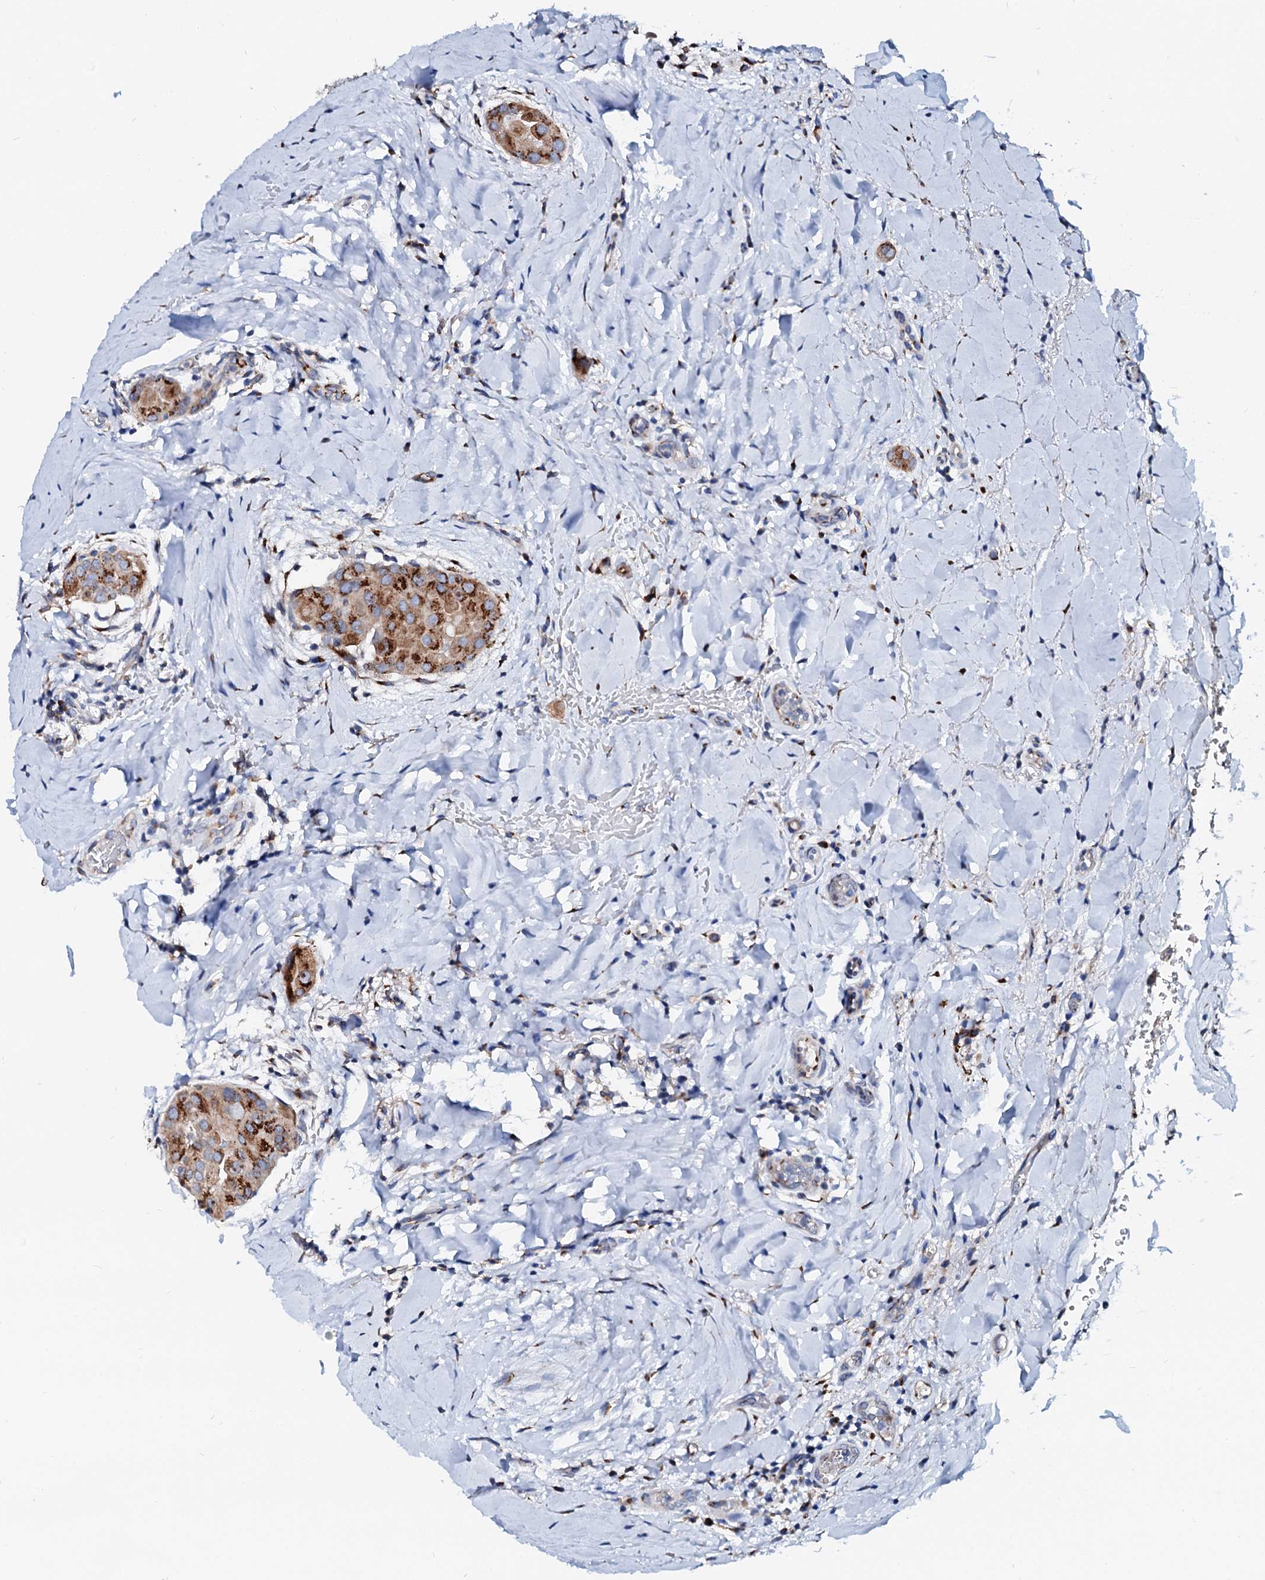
{"staining": {"intensity": "strong", "quantity": ">75%", "location": "cytoplasmic/membranous"}, "tissue": "thyroid cancer", "cell_type": "Tumor cells", "image_type": "cancer", "snomed": [{"axis": "morphology", "description": "Papillary adenocarcinoma, NOS"}, {"axis": "topography", "description": "Thyroid gland"}], "caption": "Immunohistochemistry (IHC) of human thyroid papillary adenocarcinoma demonstrates high levels of strong cytoplasmic/membranous positivity in approximately >75% of tumor cells.", "gene": "LMAN1", "patient": {"sex": "male", "age": 33}}